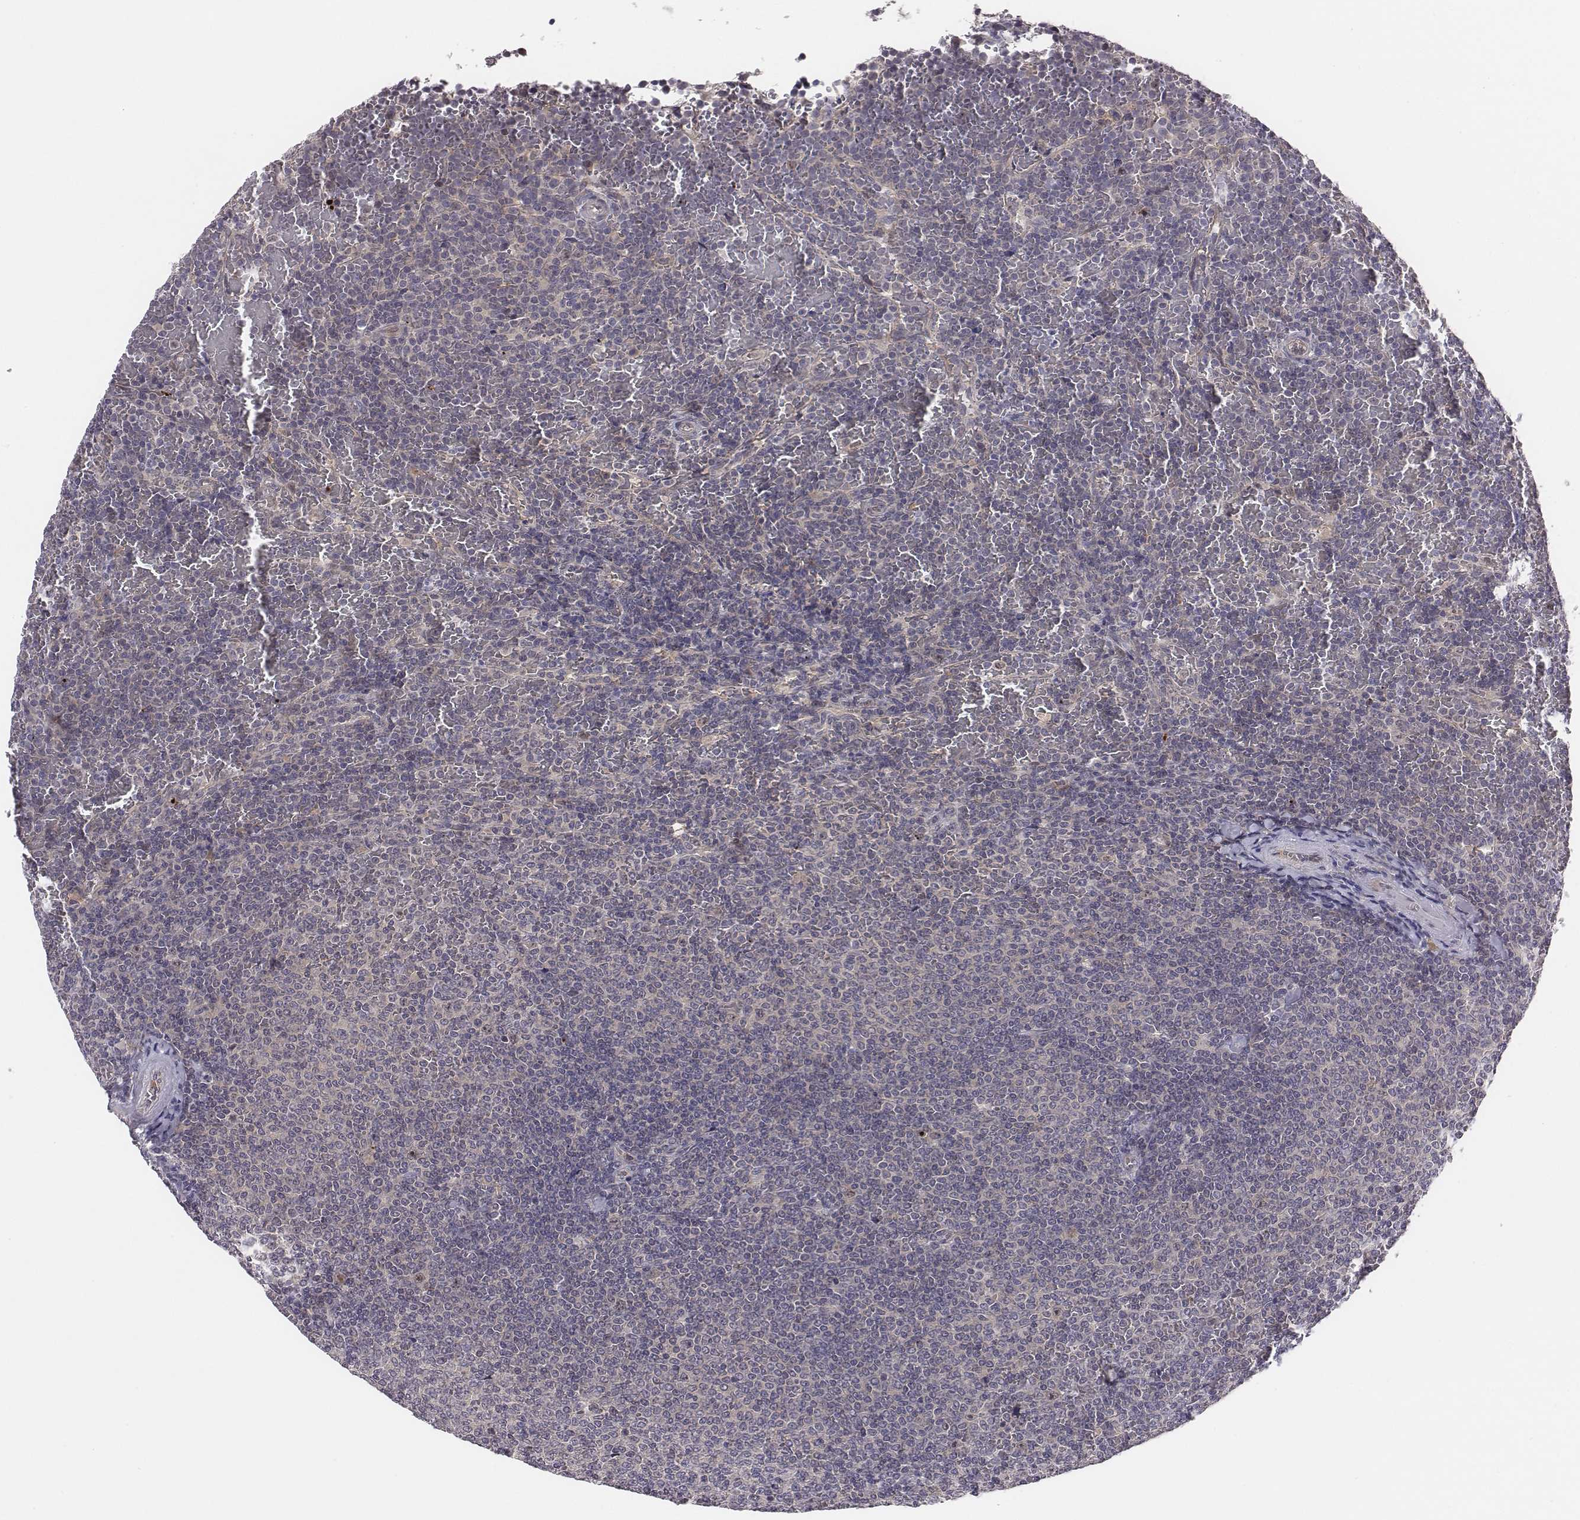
{"staining": {"intensity": "negative", "quantity": "none", "location": "none"}, "tissue": "lymphoma", "cell_type": "Tumor cells", "image_type": "cancer", "snomed": [{"axis": "morphology", "description": "Malignant lymphoma, non-Hodgkin's type, Low grade"}, {"axis": "topography", "description": "Spleen"}], "caption": "High power microscopy micrograph of an immunohistochemistry photomicrograph of low-grade malignant lymphoma, non-Hodgkin's type, revealing no significant expression in tumor cells.", "gene": "SMURF2", "patient": {"sex": "female", "age": 77}}